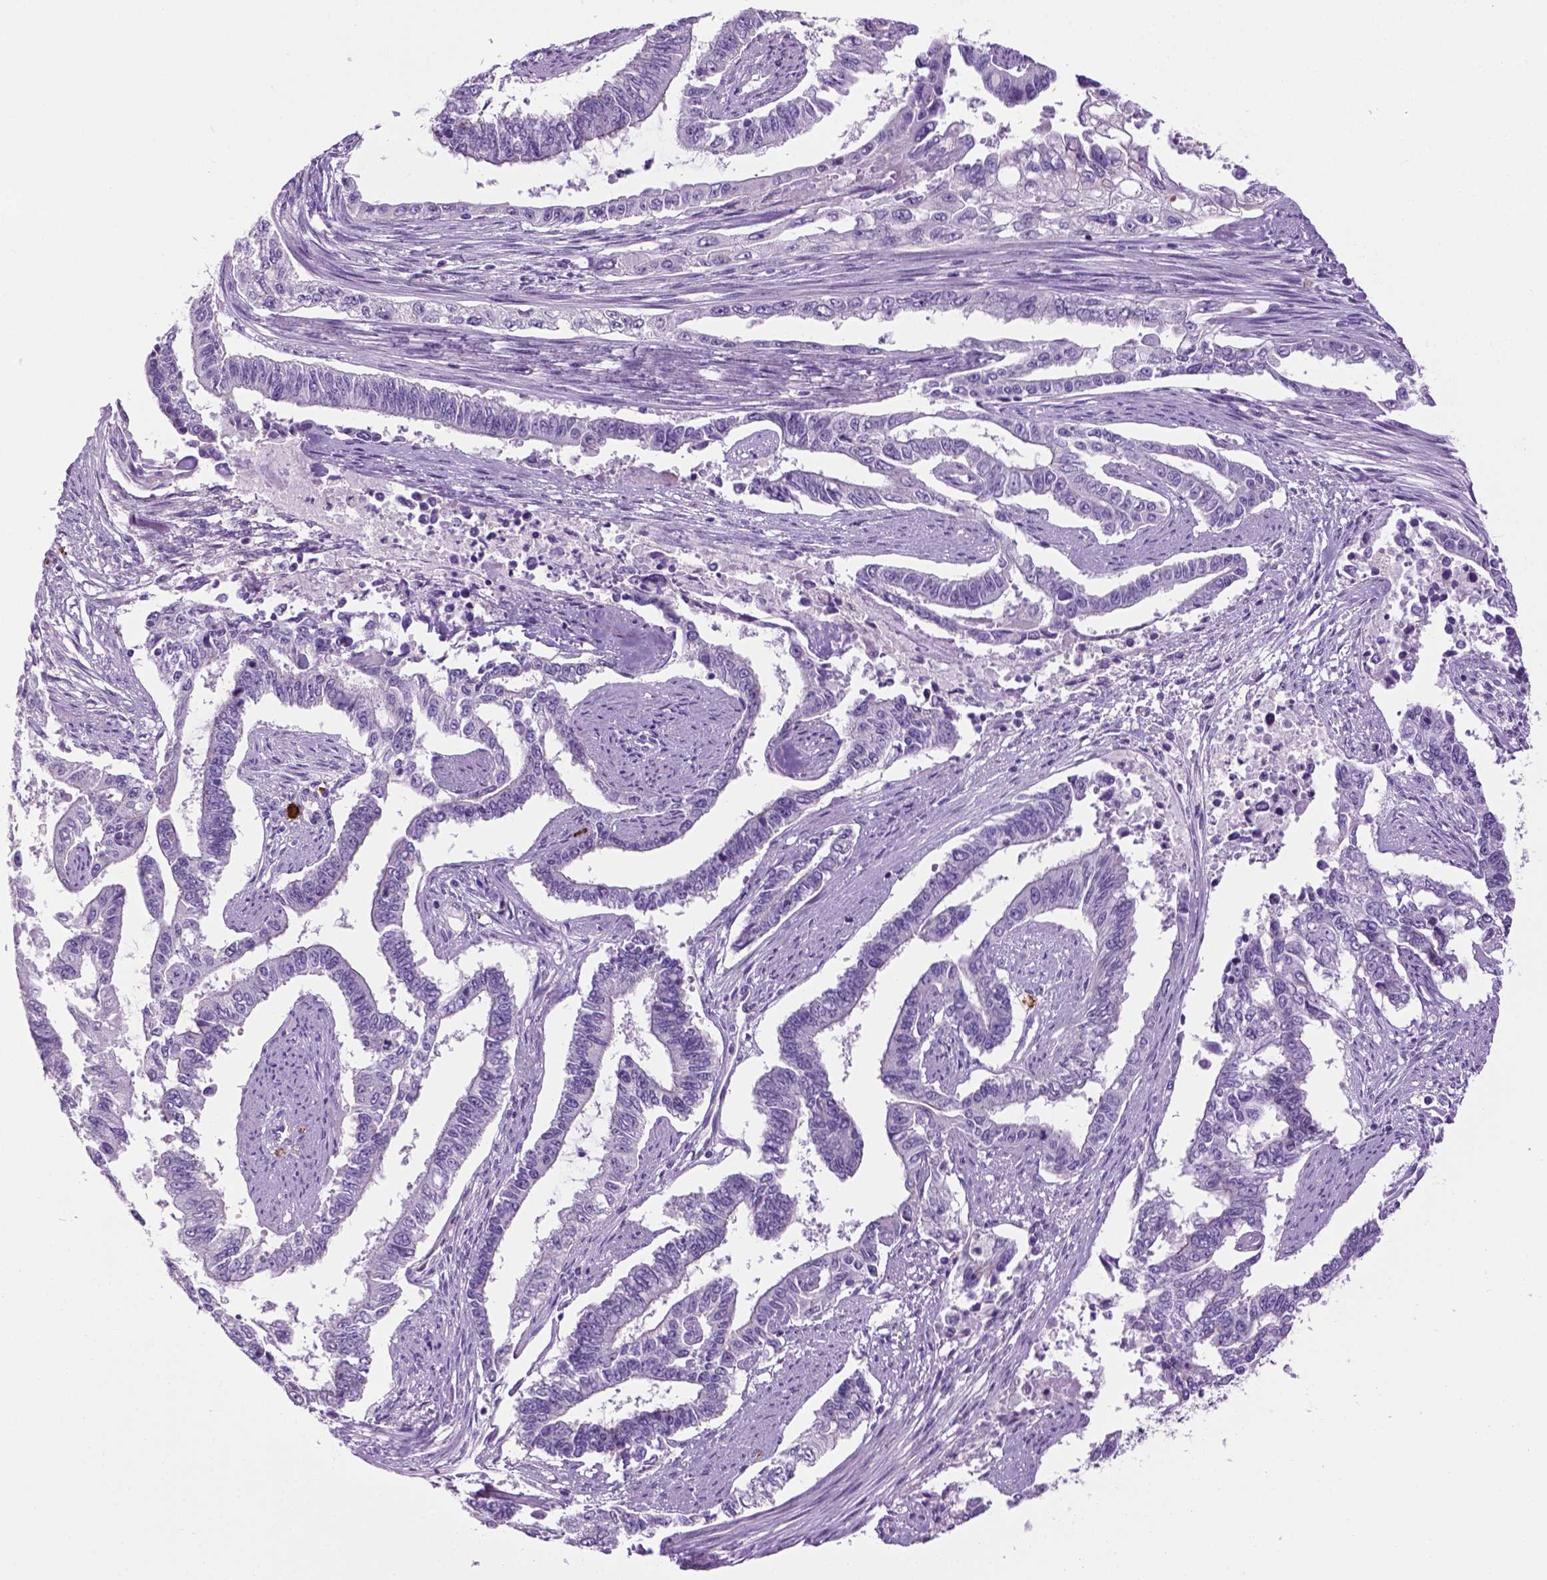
{"staining": {"intensity": "negative", "quantity": "none", "location": "none"}, "tissue": "endometrial cancer", "cell_type": "Tumor cells", "image_type": "cancer", "snomed": [{"axis": "morphology", "description": "Adenocarcinoma, NOS"}, {"axis": "topography", "description": "Uterus"}], "caption": "Micrograph shows no significant protein positivity in tumor cells of endometrial cancer.", "gene": "SPECC1L", "patient": {"sex": "female", "age": 59}}